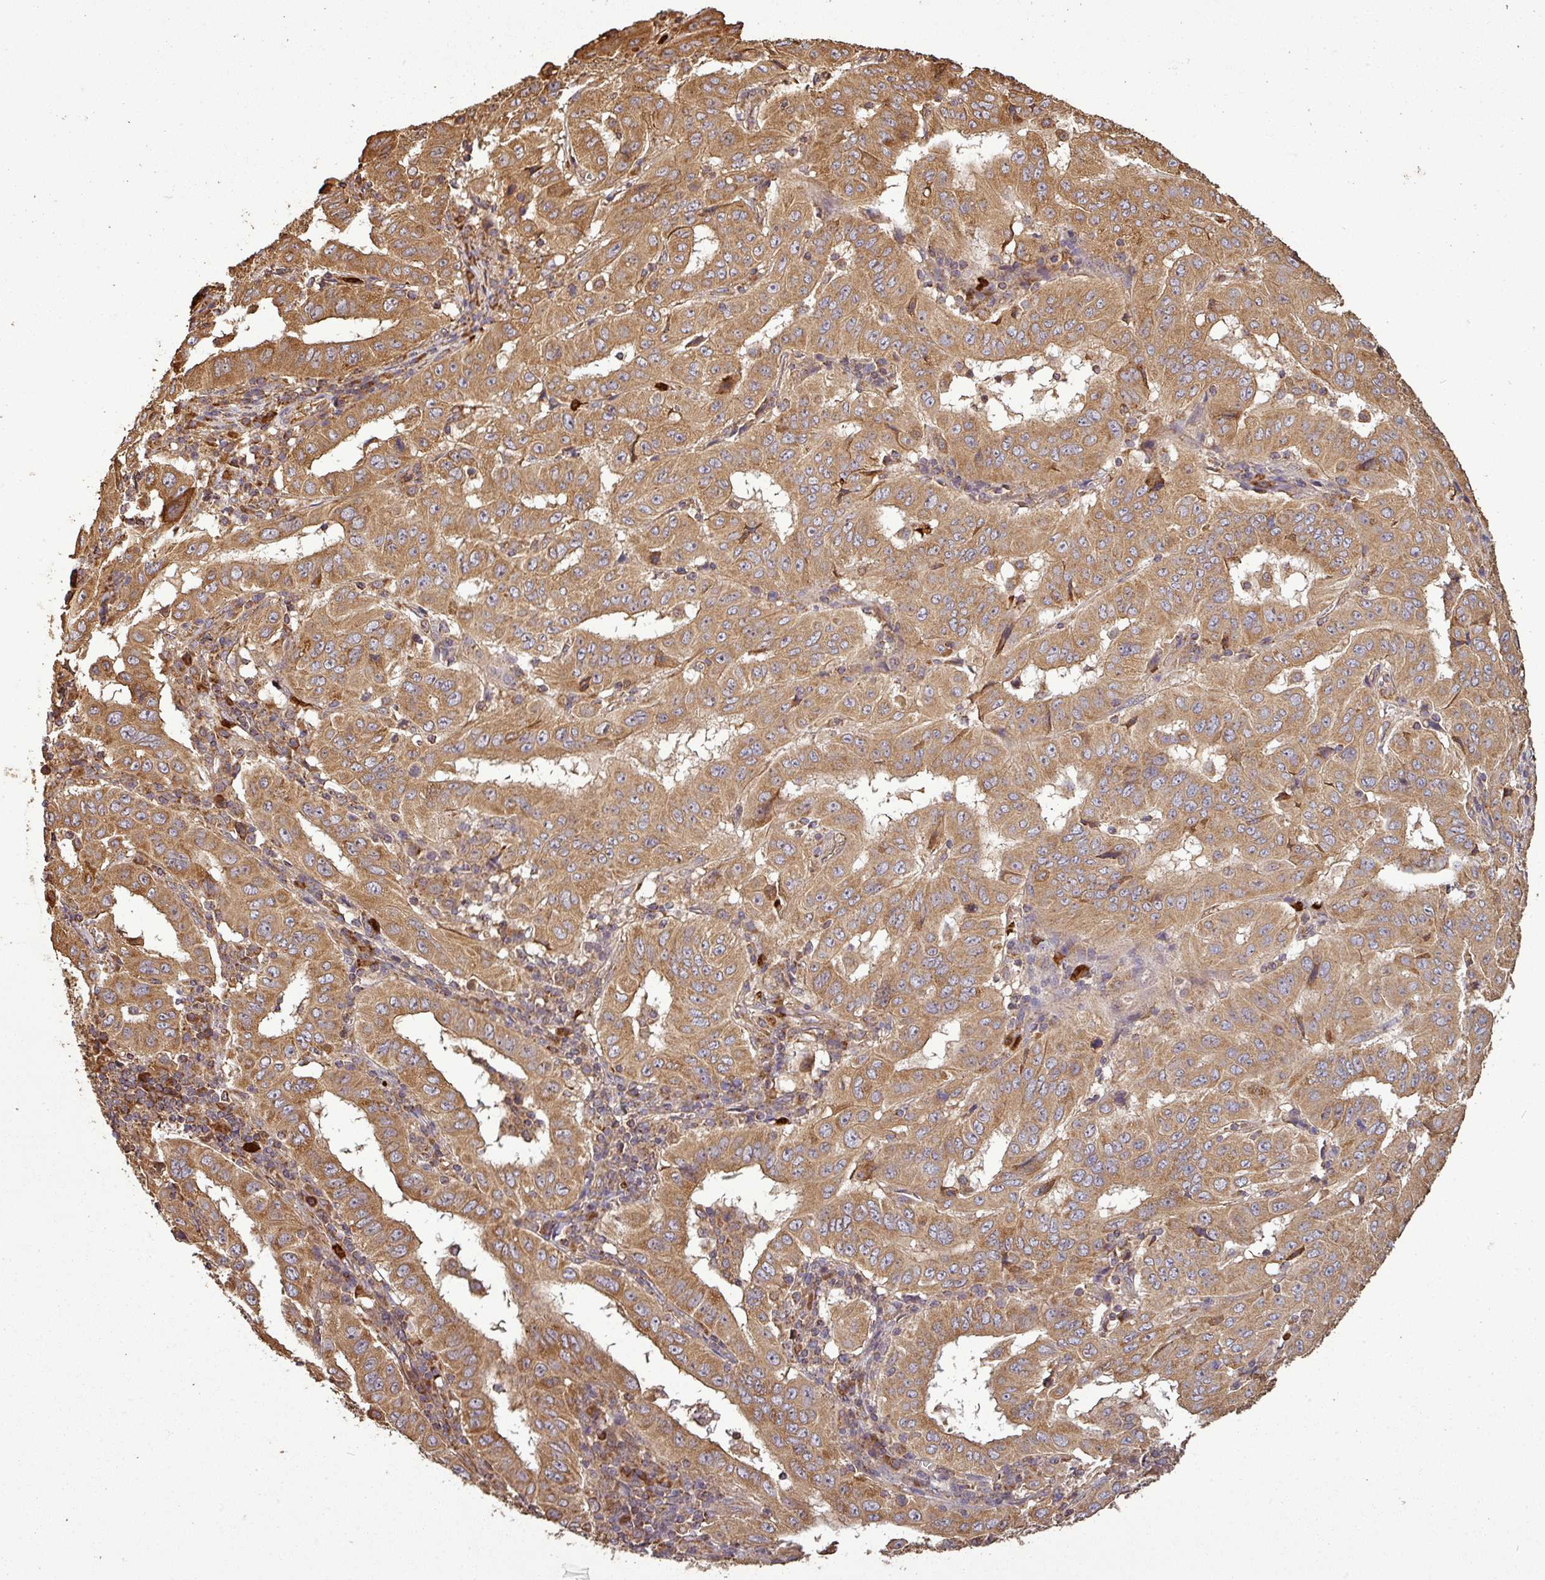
{"staining": {"intensity": "moderate", "quantity": ">75%", "location": "cytoplasmic/membranous"}, "tissue": "pancreatic cancer", "cell_type": "Tumor cells", "image_type": "cancer", "snomed": [{"axis": "morphology", "description": "Adenocarcinoma, NOS"}, {"axis": "topography", "description": "Pancreas"}], "caption": "Adenocarcinoma (pancreatic) stained with a brown dye reveals moderate cytoplasmic/membranous positive positivity in about >75% of tumor cells.", "gene": "PLEKHM1", "patient": {"sex": "male", "age": 63}}